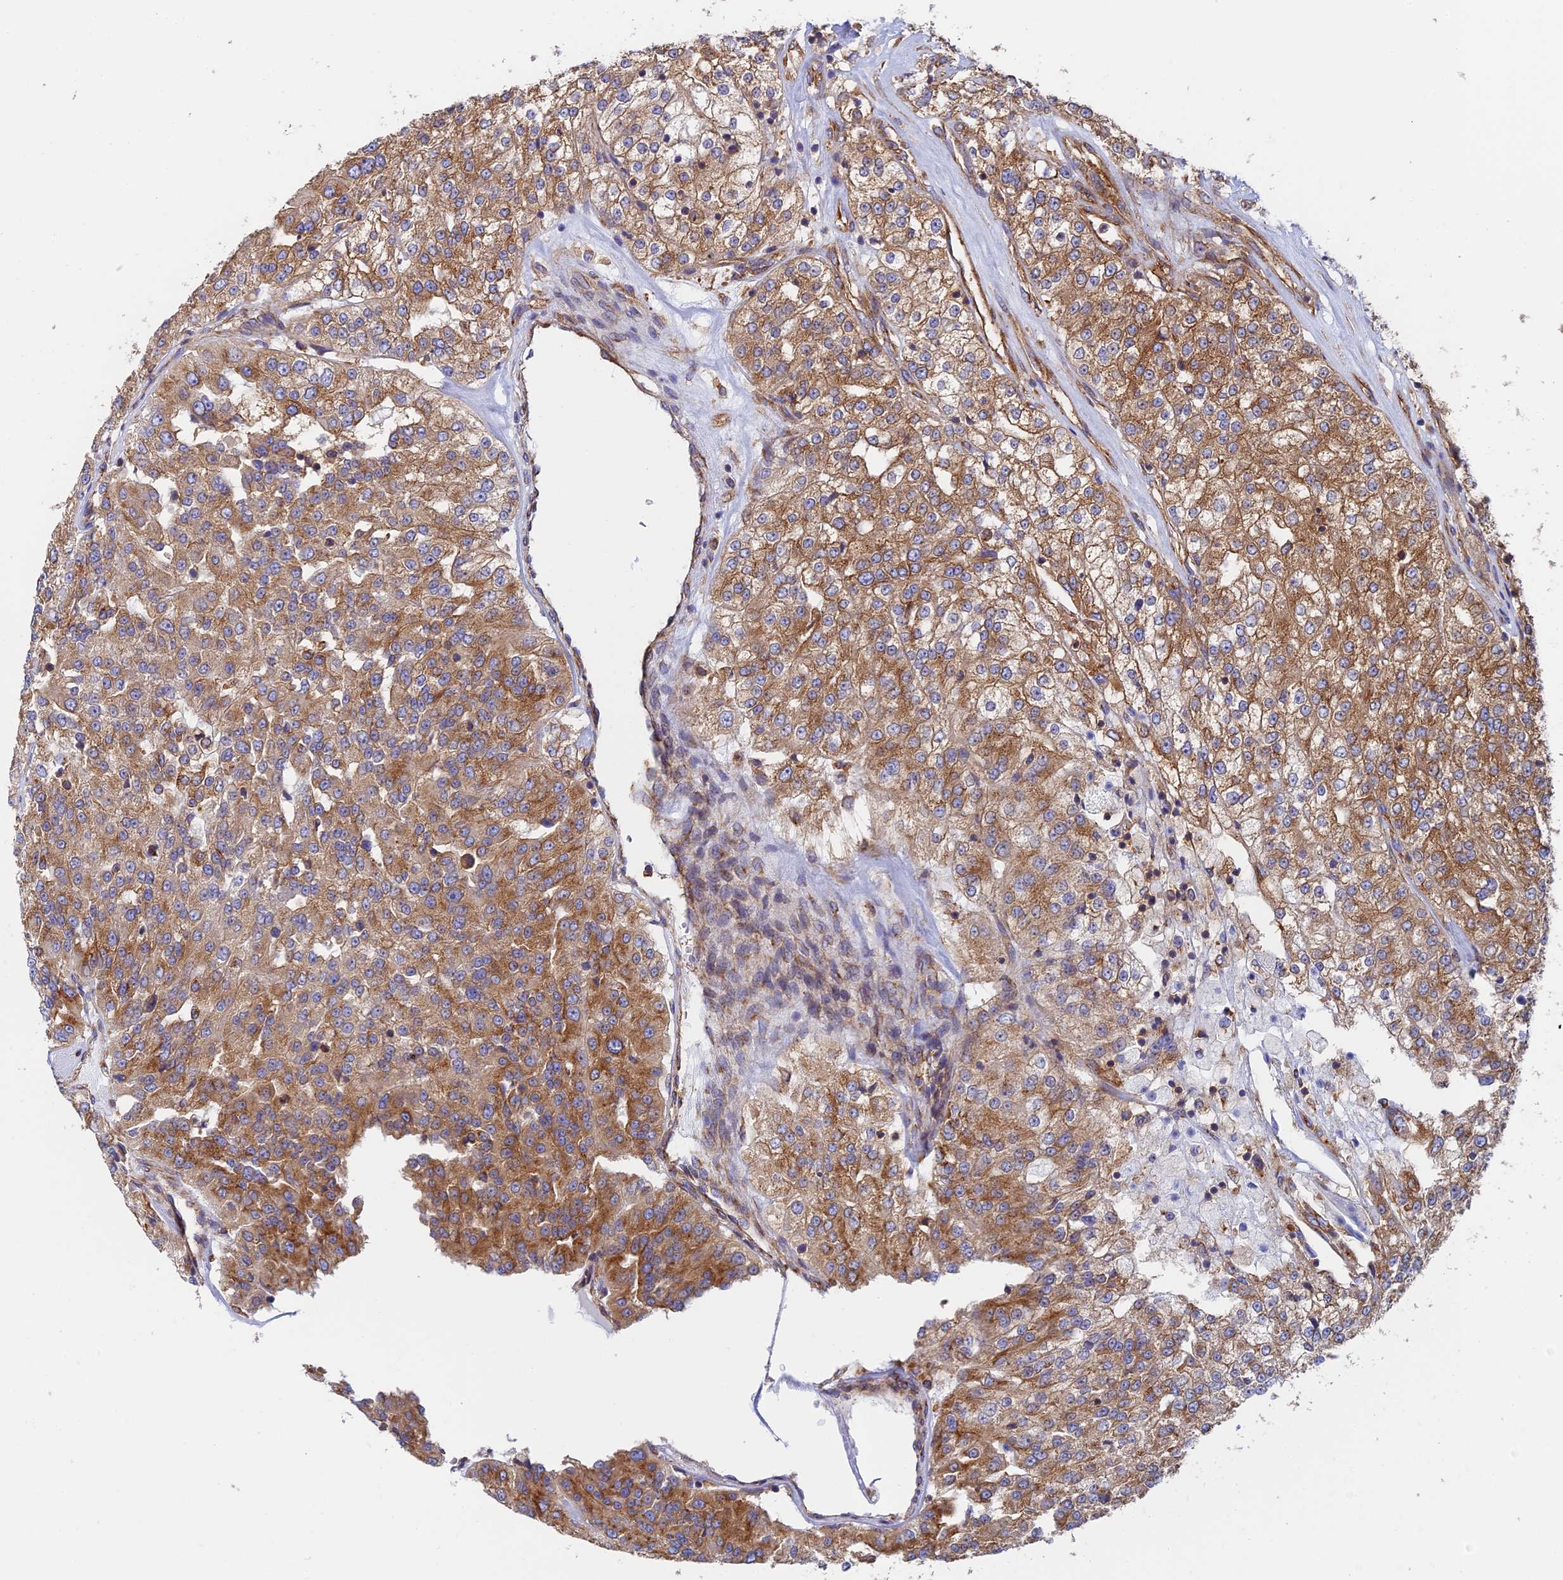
{"staining": {"intensity": "strong", "quantity": ">75%", "location": "cytoplasmic/membranous"}, "tissue": "renal cancer", "cell_type": "Tumor cells", "image_type": "cancer", "snomed": [{"axis": "morphology", "description": "Adenocarcinoma, NOS"}, {"axis": "topography", "description": "Kidney"}], "caption": "Immunohistochemistry photomicrograph of human adenocarcinoma (renal) stained for a protein (brown), which shows high levels of strong cytoplasmic/membranous staining in about >75% of tumor cells.", "gene": "DCTN2", "patient": {"sex": "female", "age": 63}}